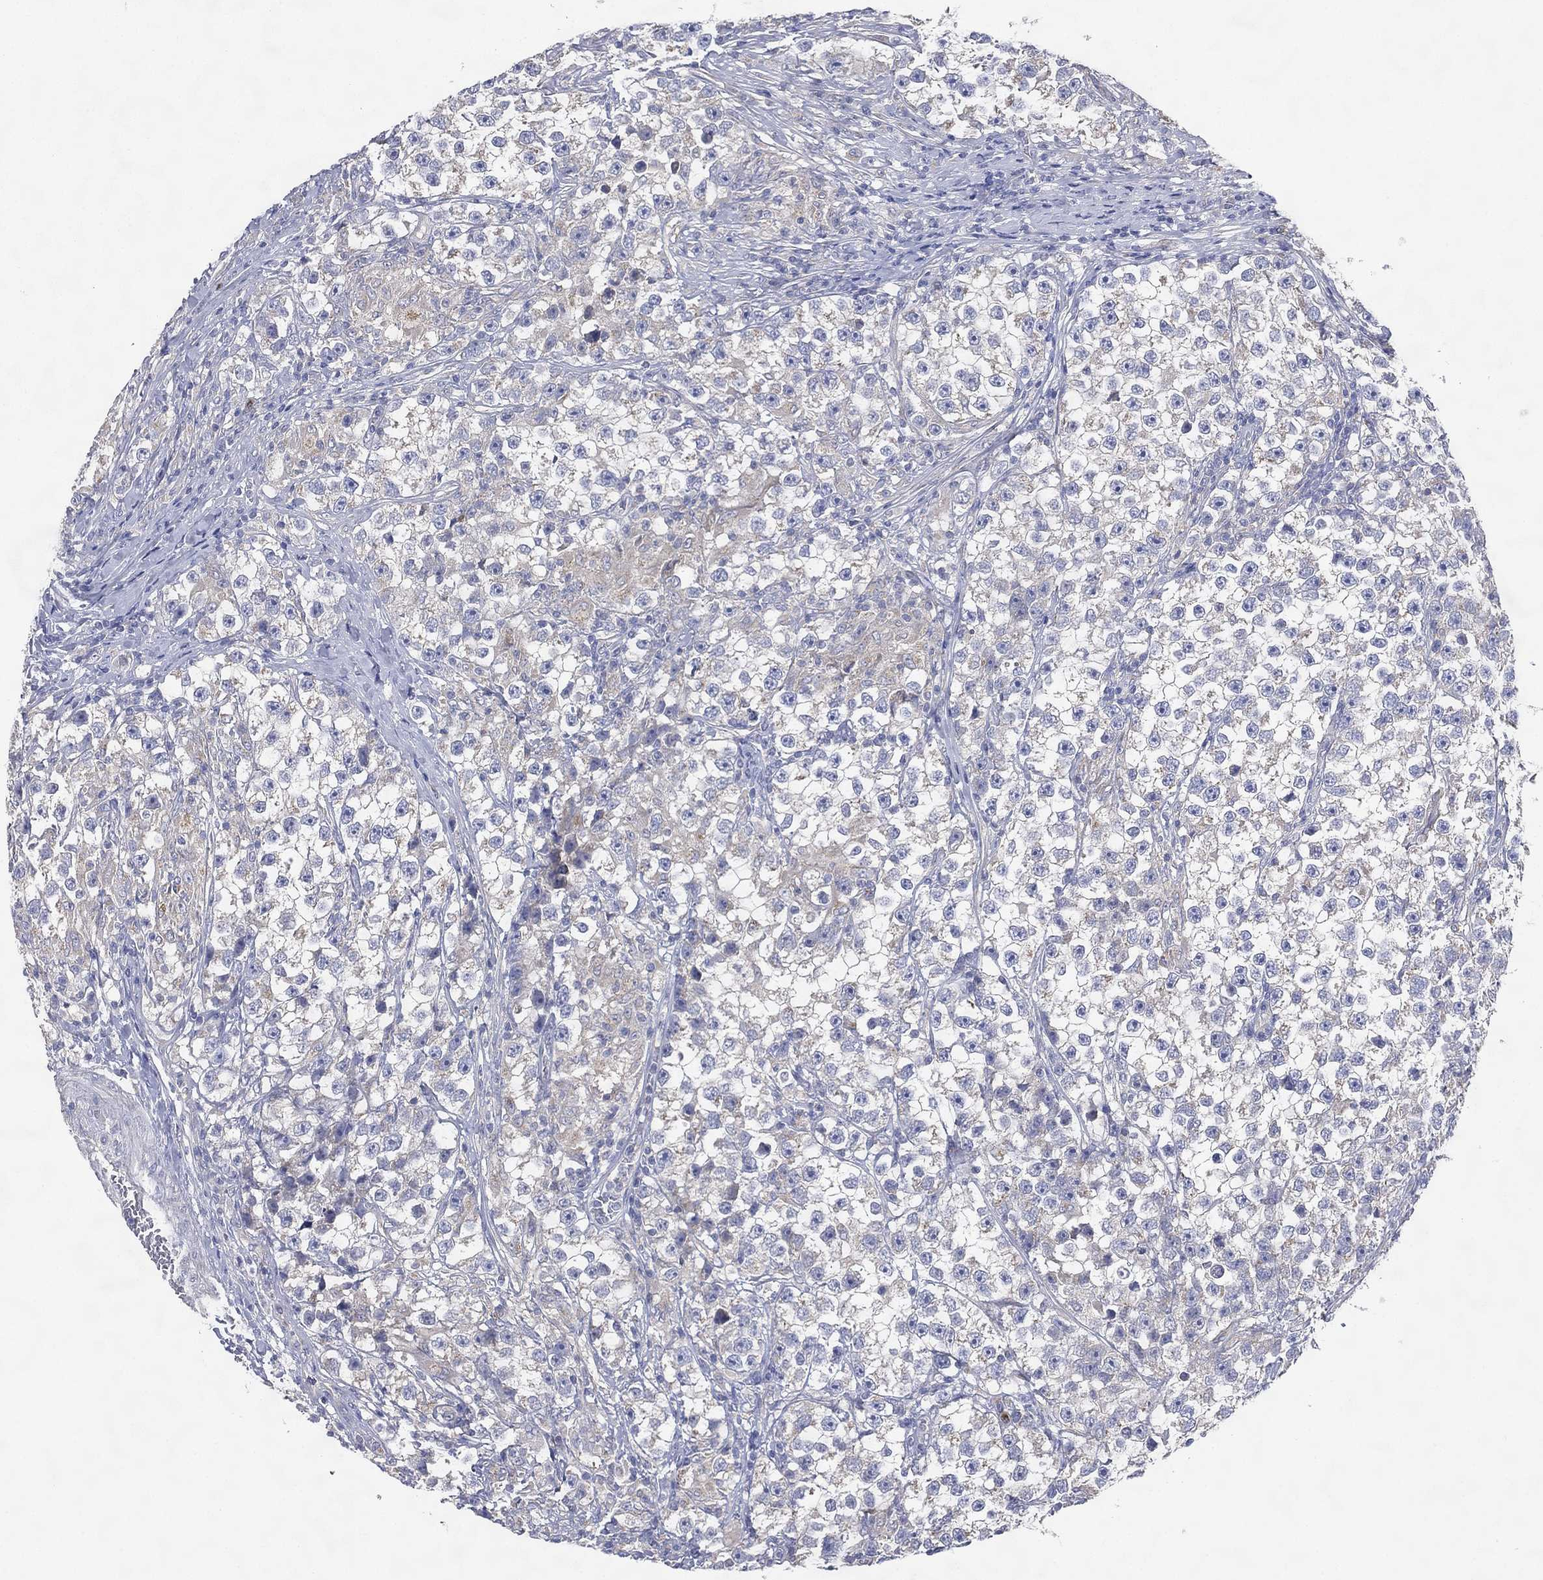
{"staining": {"intensity": "negative", "quantity": "none", "location": "none"}, "tissue": "testis cancer", "cell_type": "Tumor cells", "image_type": "cancer", "snomed": [{"axis": "morphology", "description": "Seminoma, NOS"}, {"axis": "topography", "description": "Testis"}], "caption": "Tumor cells show no significant positivity in testis cancer (seminoma).", "gene": "ATP8A2", "patient": {"sex": "male", "age": 46}}